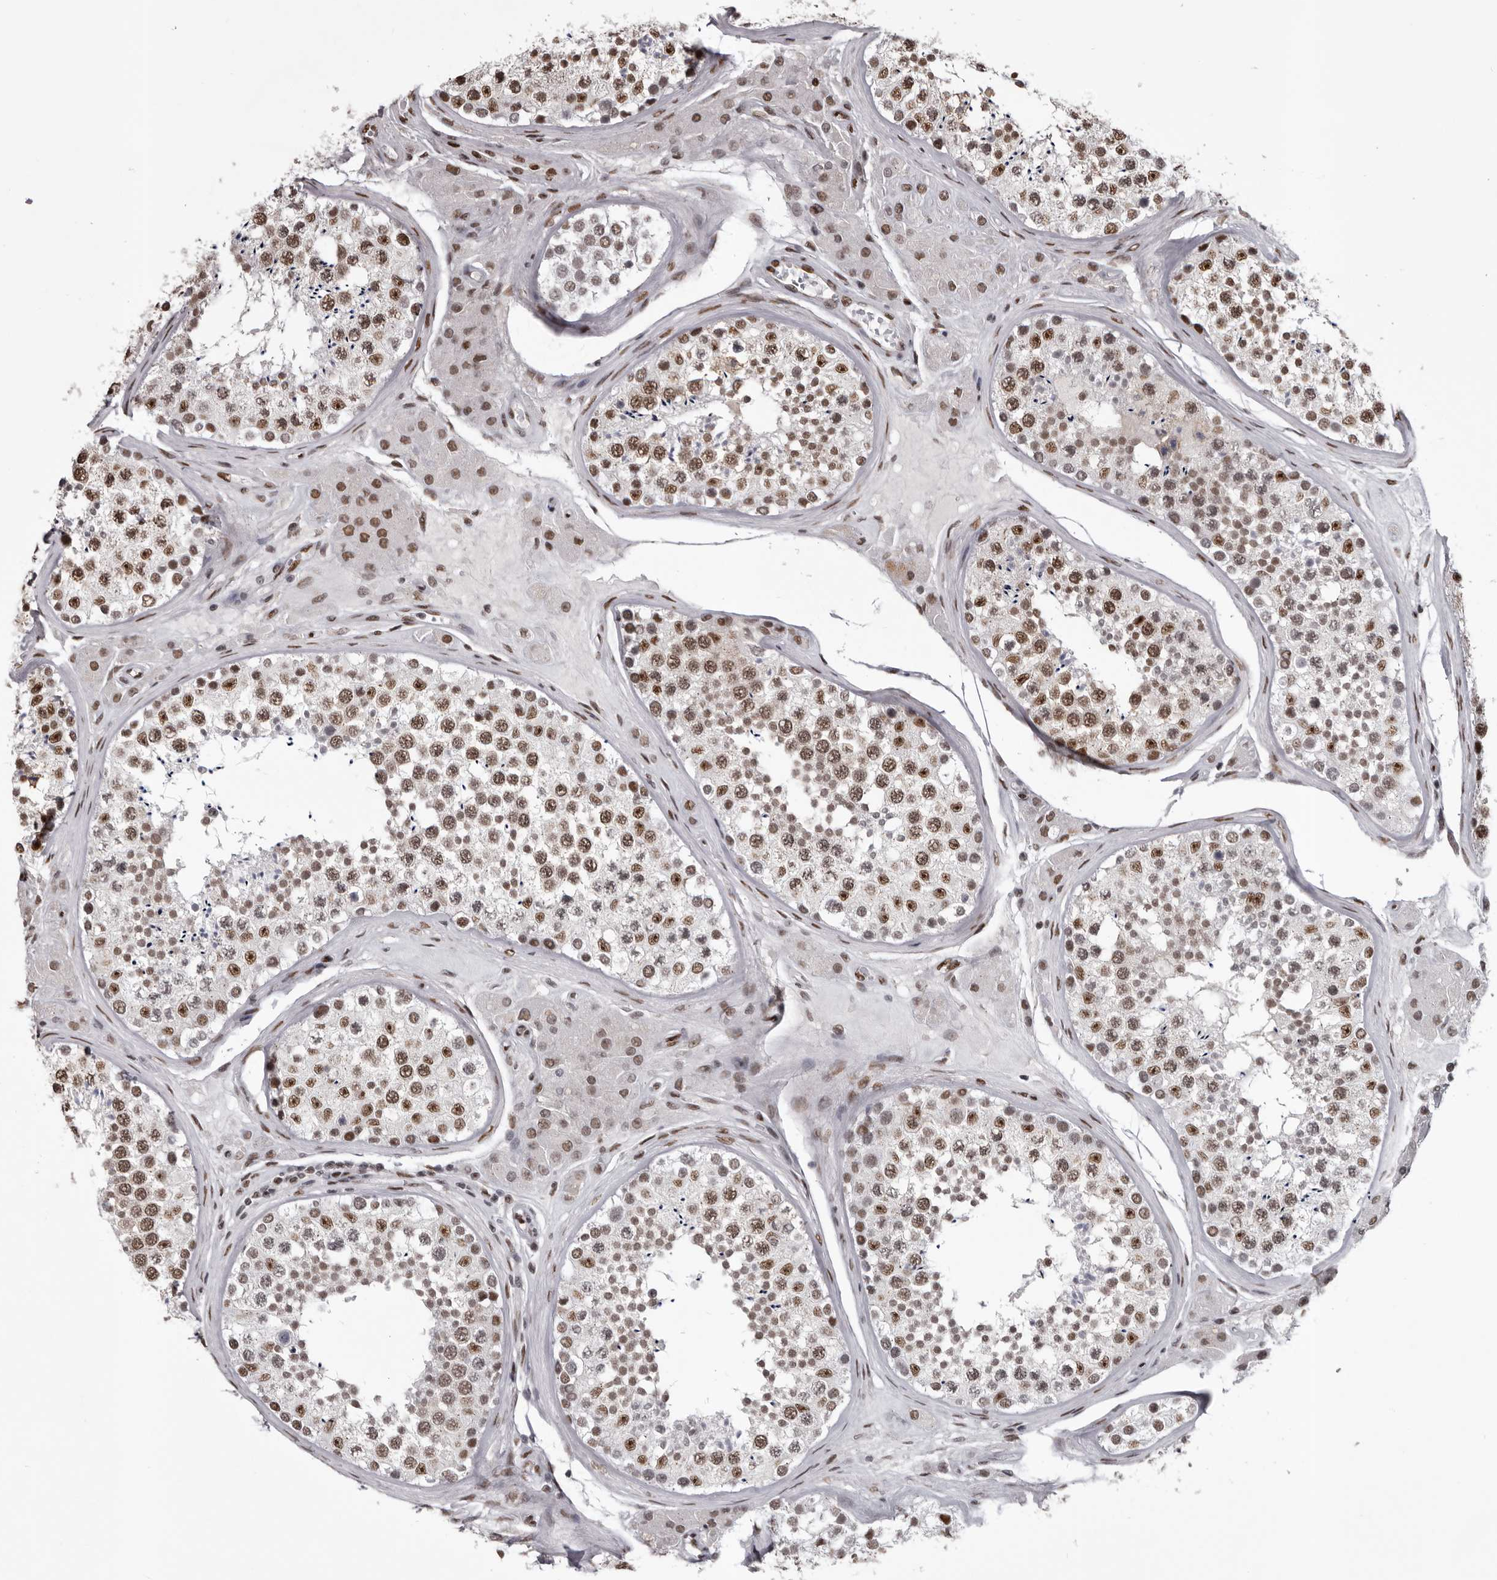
{"staining": {"intensity": "strong", "quantity": ">75%", "location": "nuclear"}, "tissue": "testis", "cell_type": "Cells in seminiferous ducts", "image_type": "normal", "snomed": [{"axis": "morphology", "description": "Normal tissue, NOS"}, {"axis": "topography", "description": "Testis"}], "caption": "An image of testis stained for a protein reveals strong nuclear brown staining in cells in seminiferous ducts.", "gene": "NUMA1", "patient": {"sex": "male", "age": 46}}